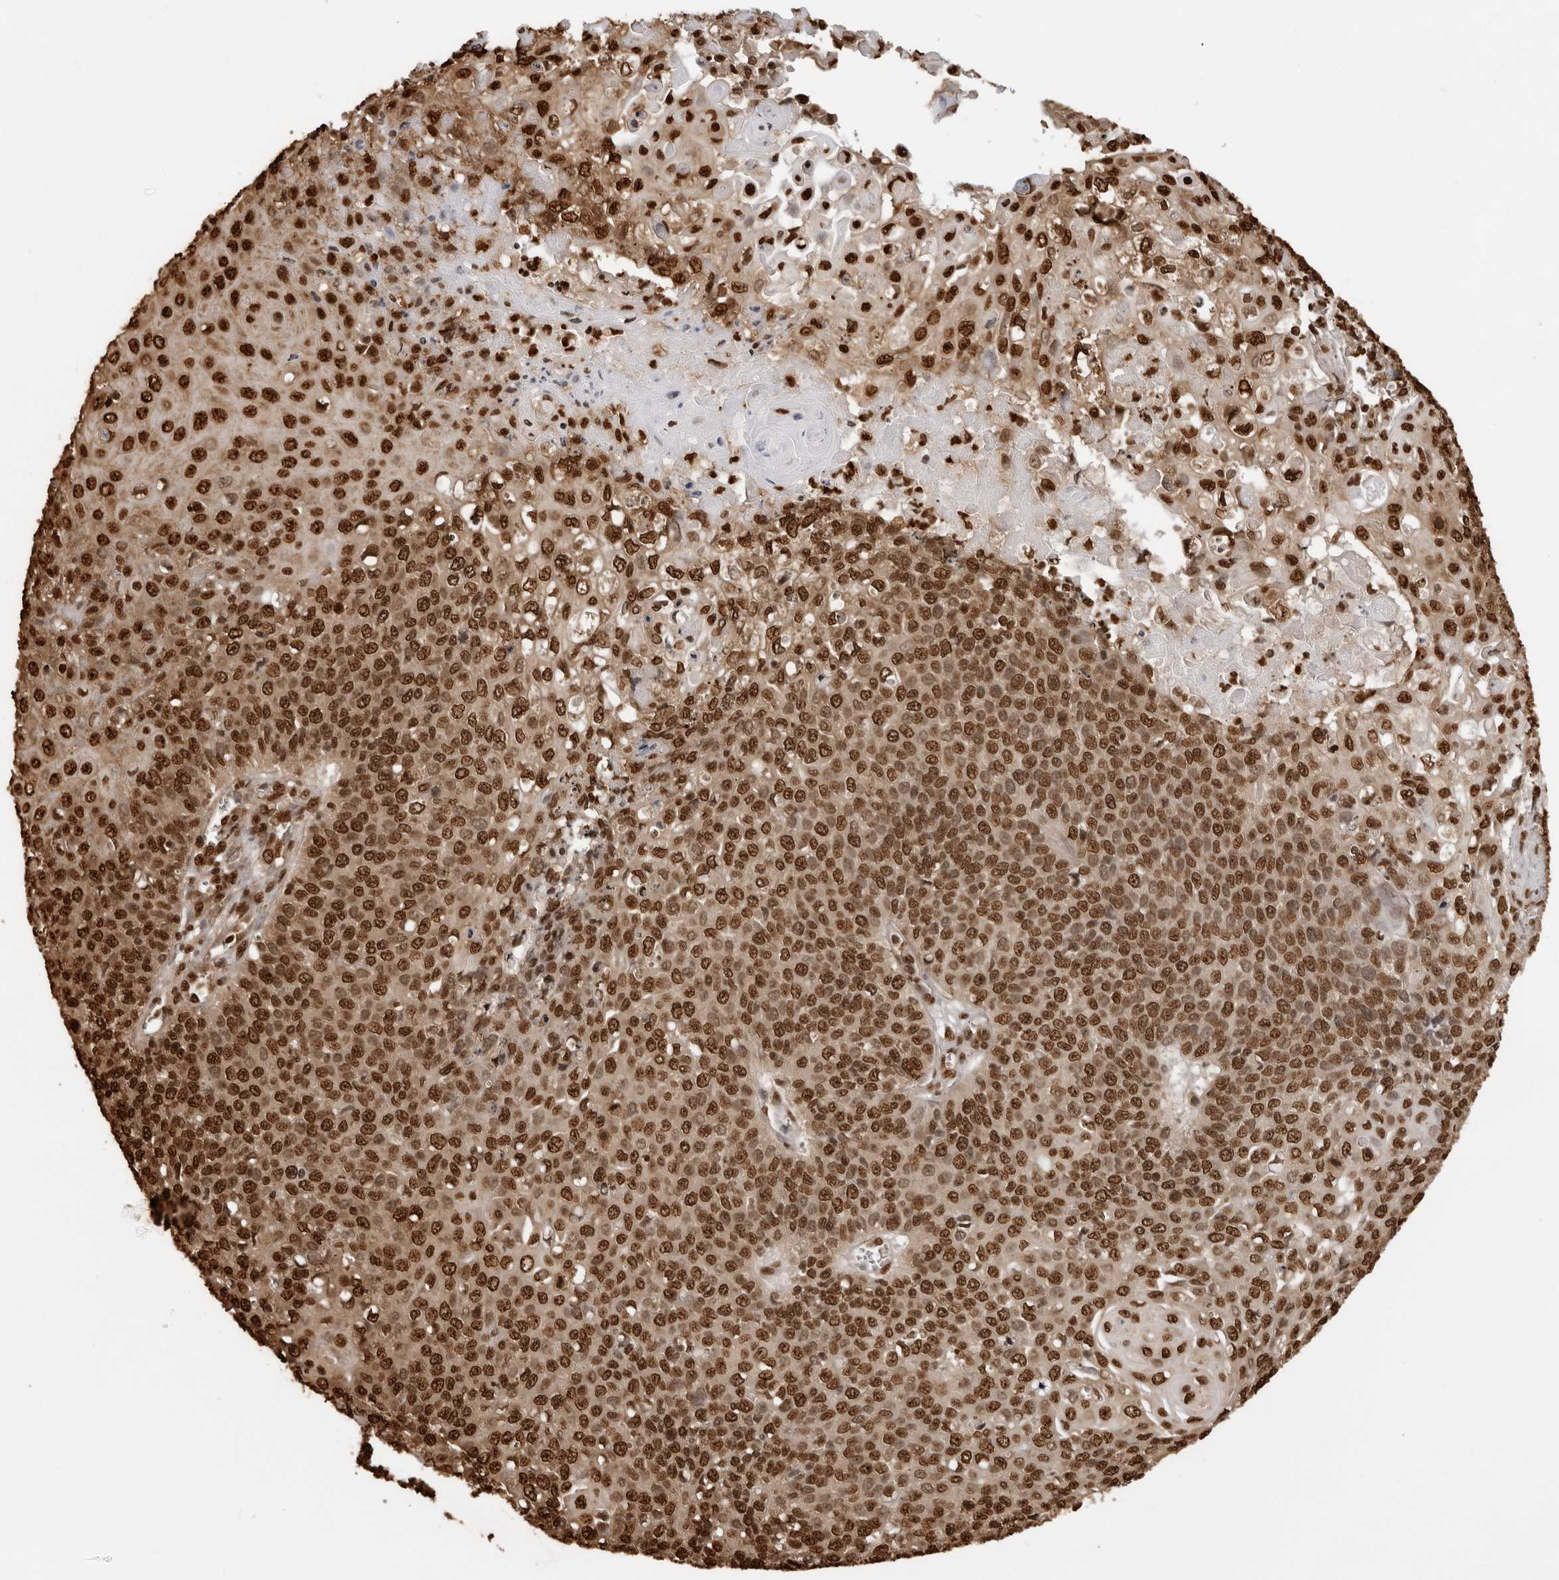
{"staining": {"intensity": "strong", "quantity": ">75%", "location": "nuclear"}, "tissue": "cervical cancer", "cell_type": "Tumor cells", "image_type": "cancer", "snomed": [{"axis": "morphology", "description": "Squamous cell carcinoma, NOS"}, {"axis": "topography", "description": "Cervix"}], "caption": "Immunohistochemistry (IHC) (DAB) staining of human cervical cancer demonstrates strong nuclear protein staining in about >75% of tumor cells.", "gene": "ZFP91", "patient": {"sex": "female", "age": 39}}